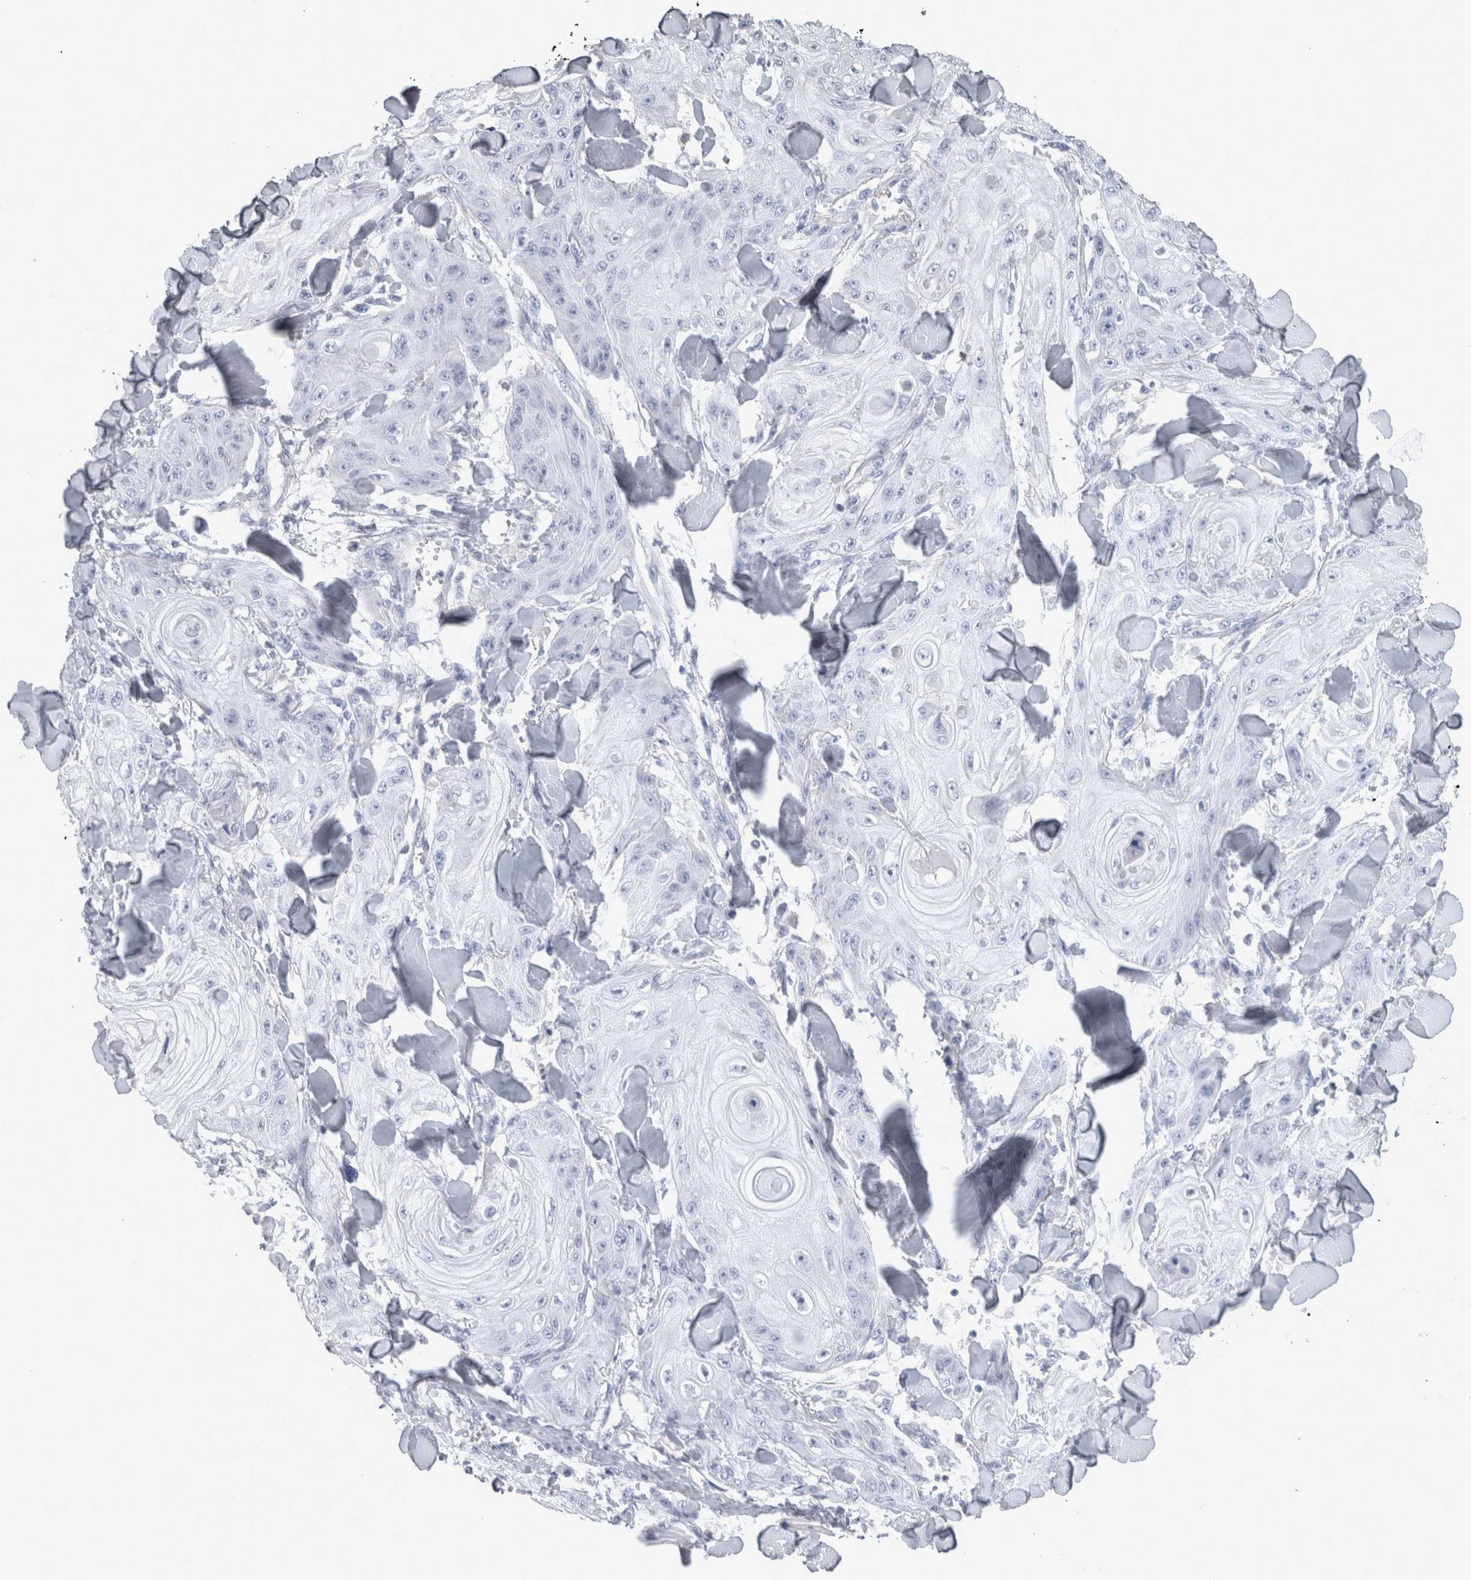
{"staining": {"intensity": "negative", "quantity": "none", "location": "none"}, "tissue": "skin cancer", "cell_type": "Tumor cells", "image_type": "cancer", "snomed": [{"axis": "morphology", "description": "Squamous cell carcinoma, NOS"}, {"axis": "topography", "description": "Skin"}], "caption": "Immunohistochemistry (IHC) of skin squamous cell carcinoma exhibits no staining in tumor cells.", "gene": "TCAP", "patient": {"sex": "male", "age": 74}}